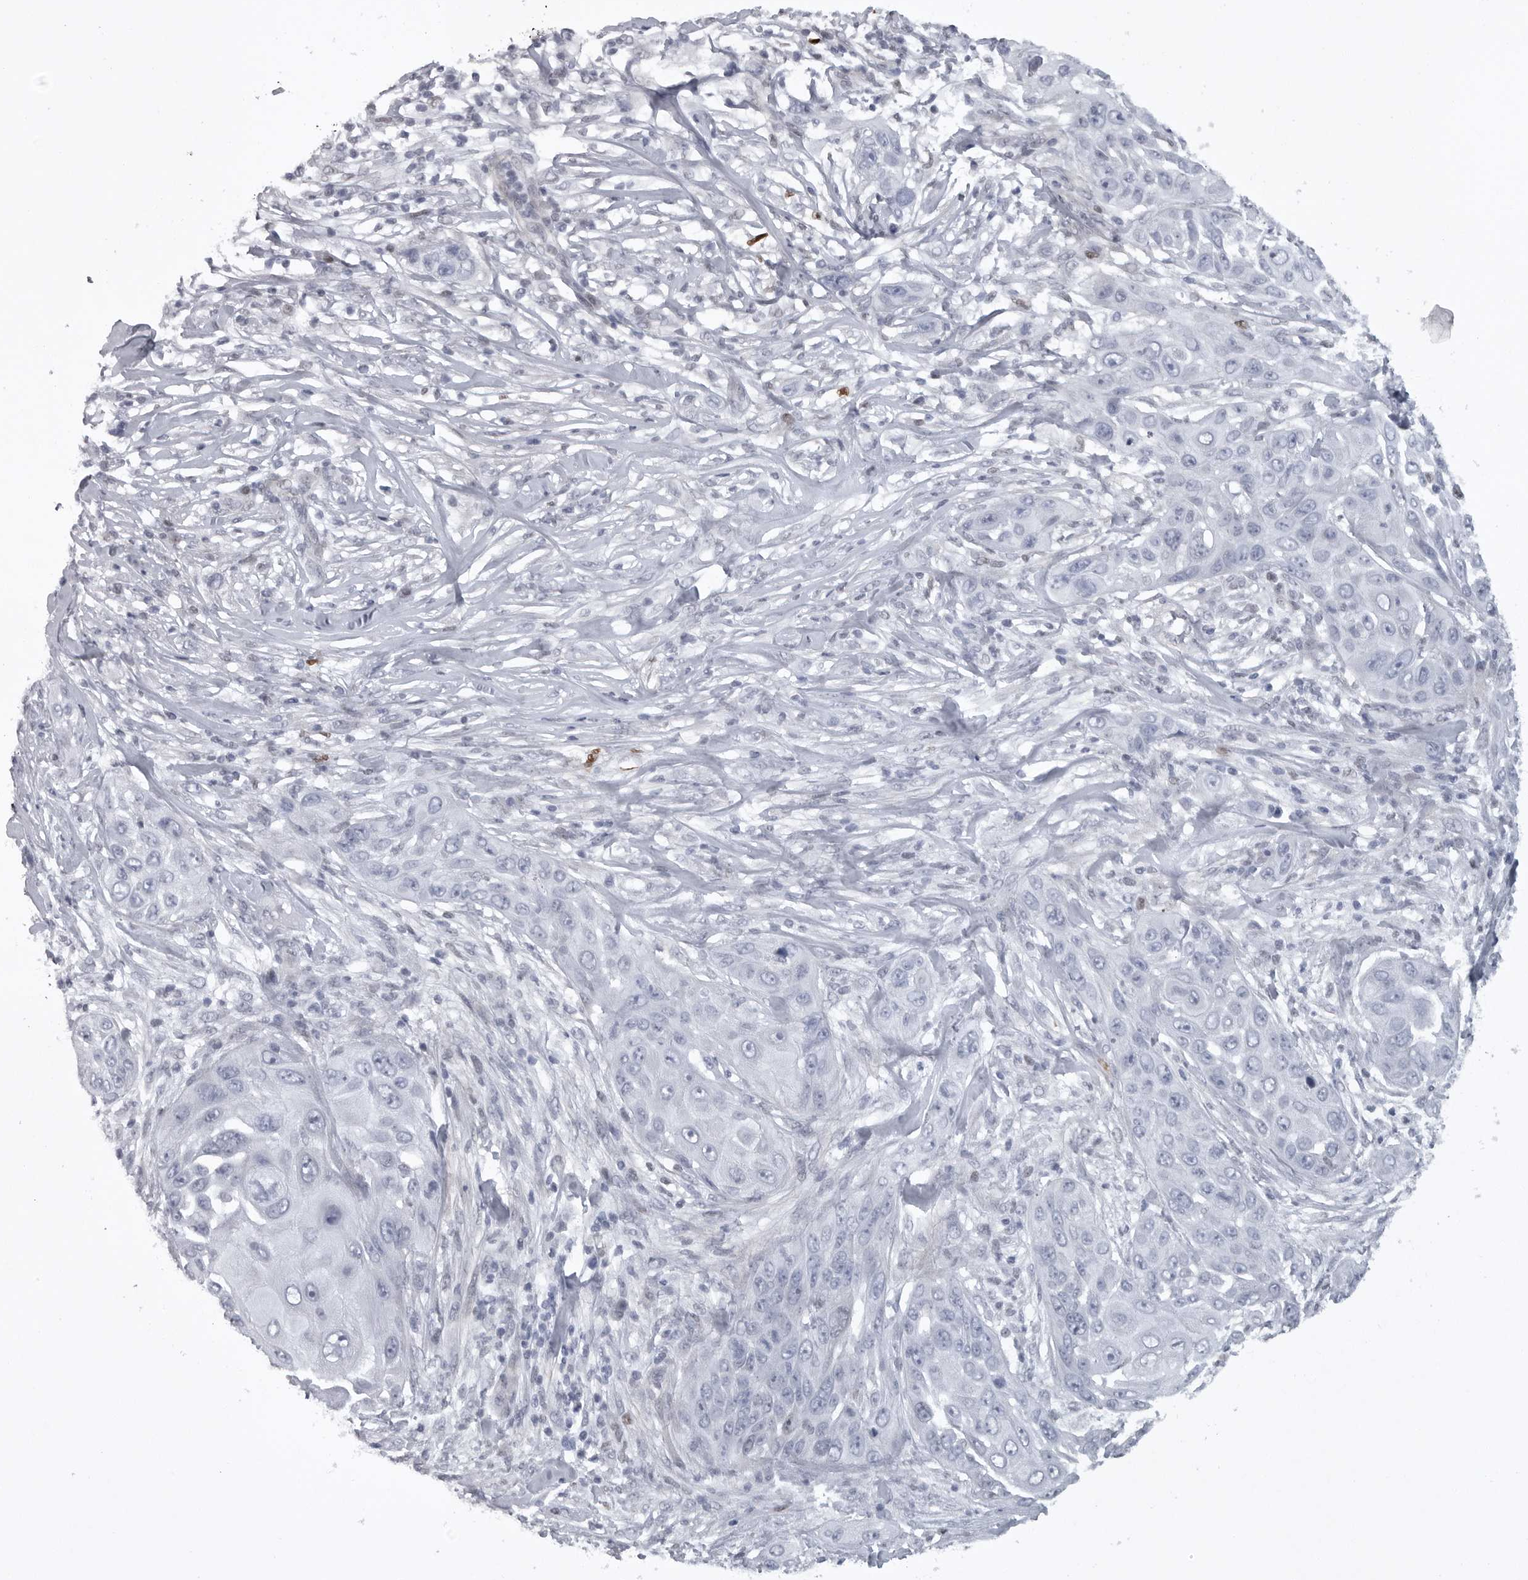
{"staining": {"intensity": "negative", "quantity": "none", "location": "none"}, "tissue": "skin cancer", "cell_type": "Tumor cells", "image_type": "cancer", "snomed": [{"axis": "morphology", "description": "Squamous cell carcinoma, NOS"}, {"axis": "topography", "description": "Skin"}], "caption": "High magnification brightfield microscopy of skin squamous cell carcinoma stained with DAB (3,3'-diaminobenzidine) (brown) and counterstained with hematoxylin (blue): tumor cells show no significant staining. The staining was performed using DAB (3,3'-diaminobenzidine) to visualize the protein expression in brown, while the nuclei were stained in blue with hematoxylin (Magnification: 20x).", "gene": "HMGN3", "patient": {"sex": "female", "age": 44}}